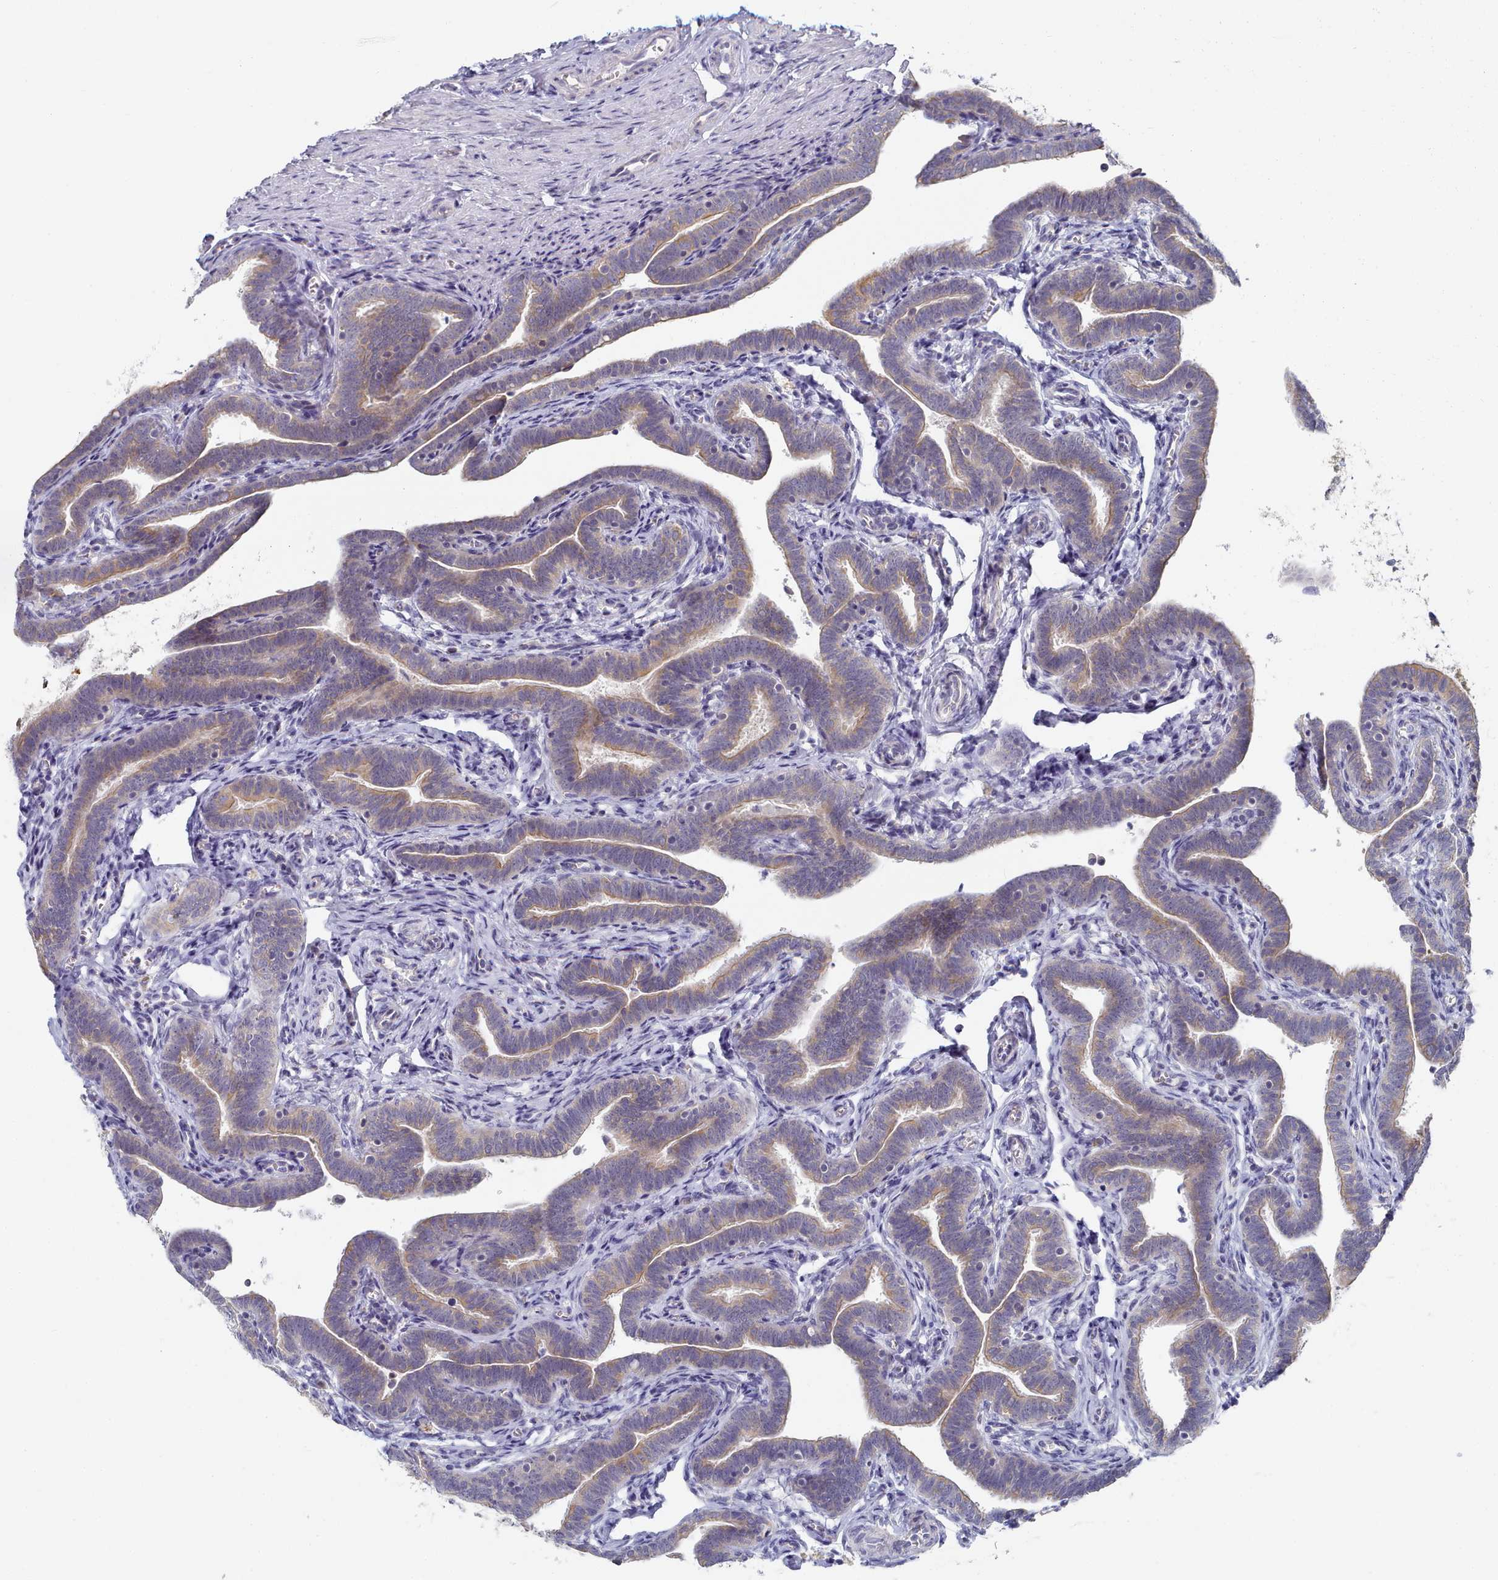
{"staining": {"intensity": "weak", "quantity": "25%-75%", "location": "cytoplasmic/membranous"}, "tissue": "fallopian tube", "cell_type": "Glandular cells", "image_type": "normal", "snomed": [{"axis": "morphology", "description": "Normal tissue, NOS"}, {"axis": "topography", "description": "Fallopian tube"}], "caption": "An IHC histopathology image of unremarkable tissue is shown. Protein staining in brown highlights weak cytoplasmic/membranous positivity in fallopian tube within glandular cells.", "gene": "TYW1B", "patient": {"sex": "female", "age": 36}}